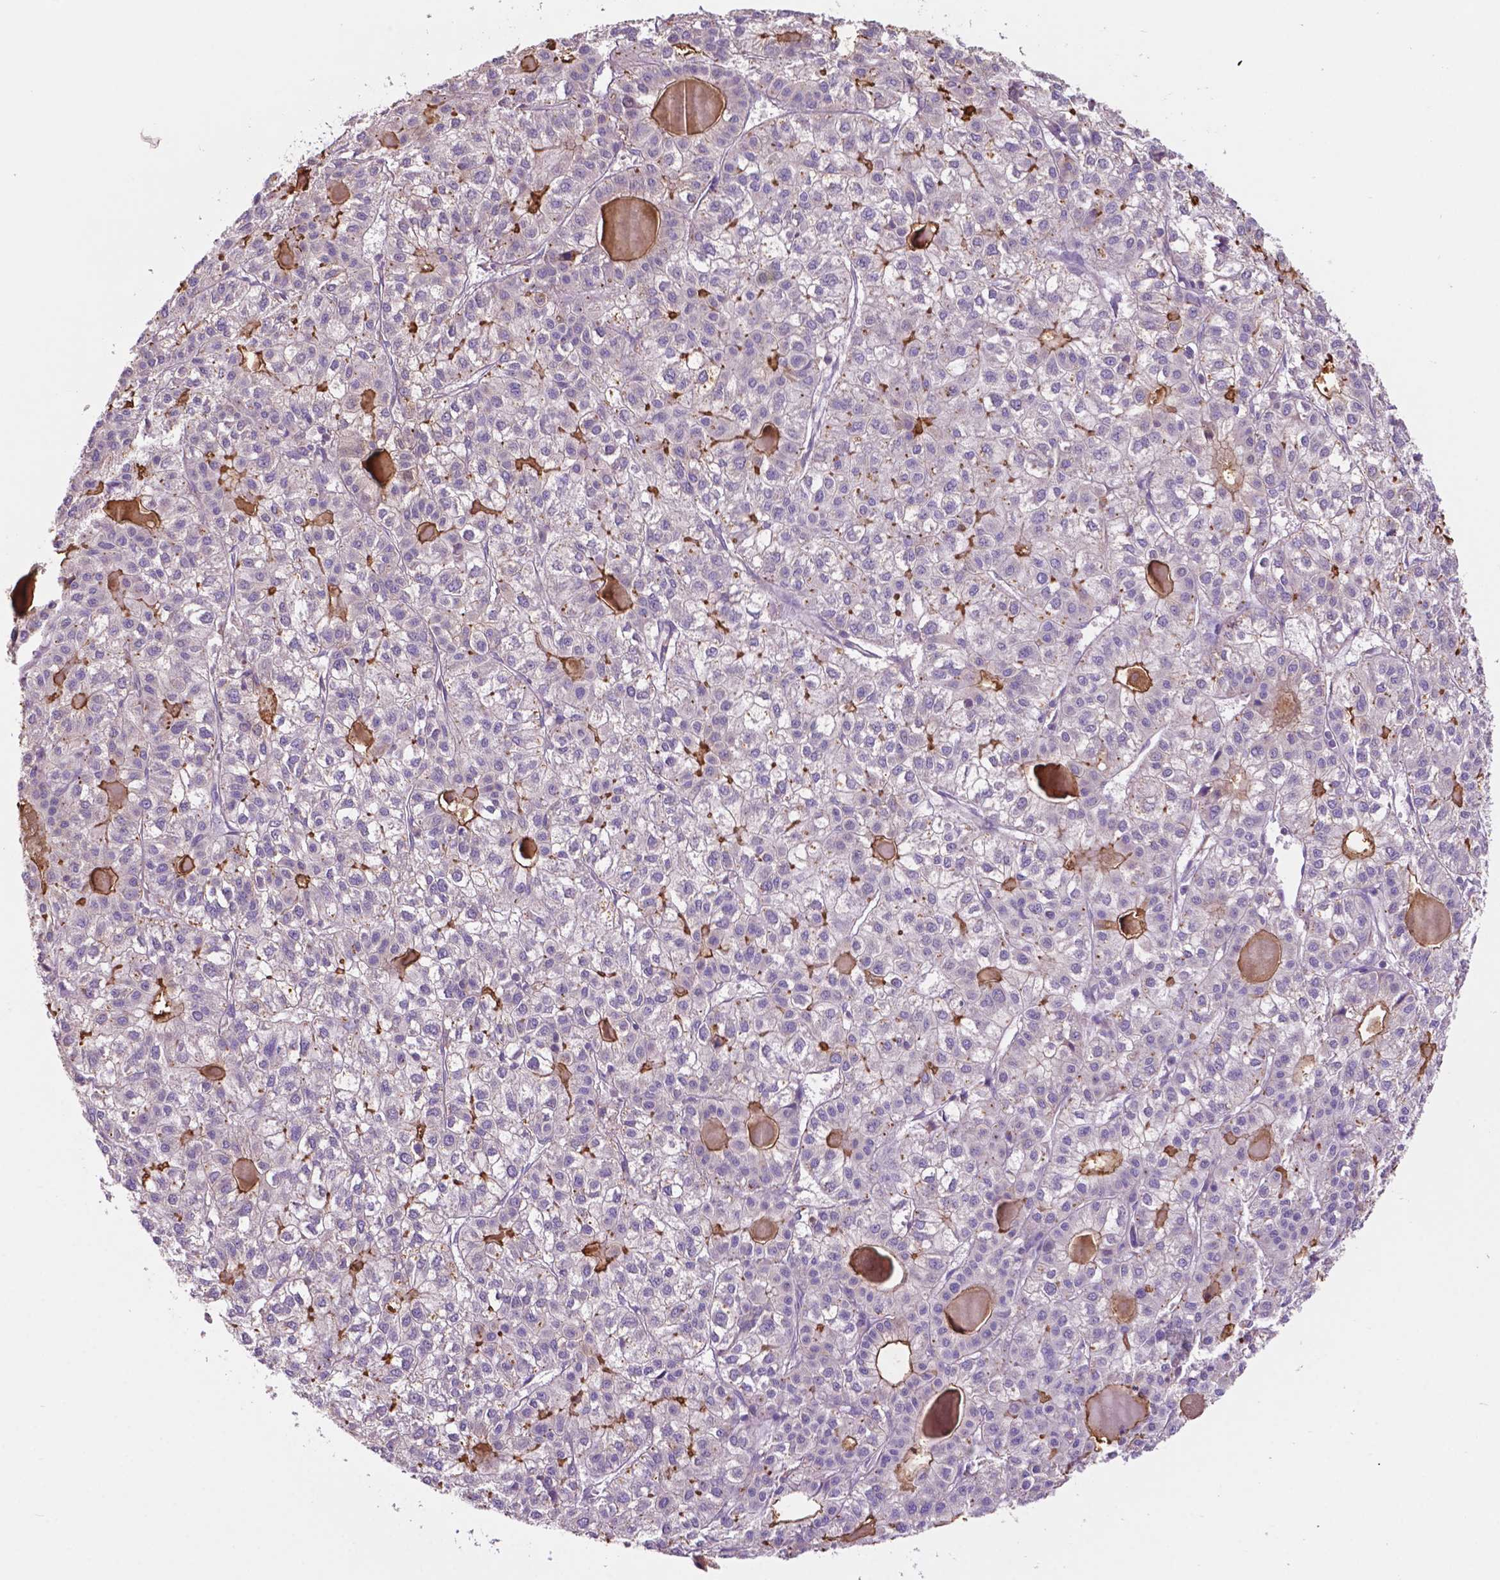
{"staining": {"intensity": "weak", "quantity": "<25%", "location": "cytoplasmic/membranous"}, "tissue": "liver cancer", "cell_type": "Tumor cells", "image_type": "cancer", "snomed": [{"axis": "morphology", "description": "Carcinoma, Hepatocellular, NOS"}, {"axis": "topography", "description": "Liver"}], "caption": "The histopathology image displays no staining of tumor cells in hepatocellular carcinoma (liver).", "gene": "PRPS2", "patient": {"sex": "female", "age": 43}}